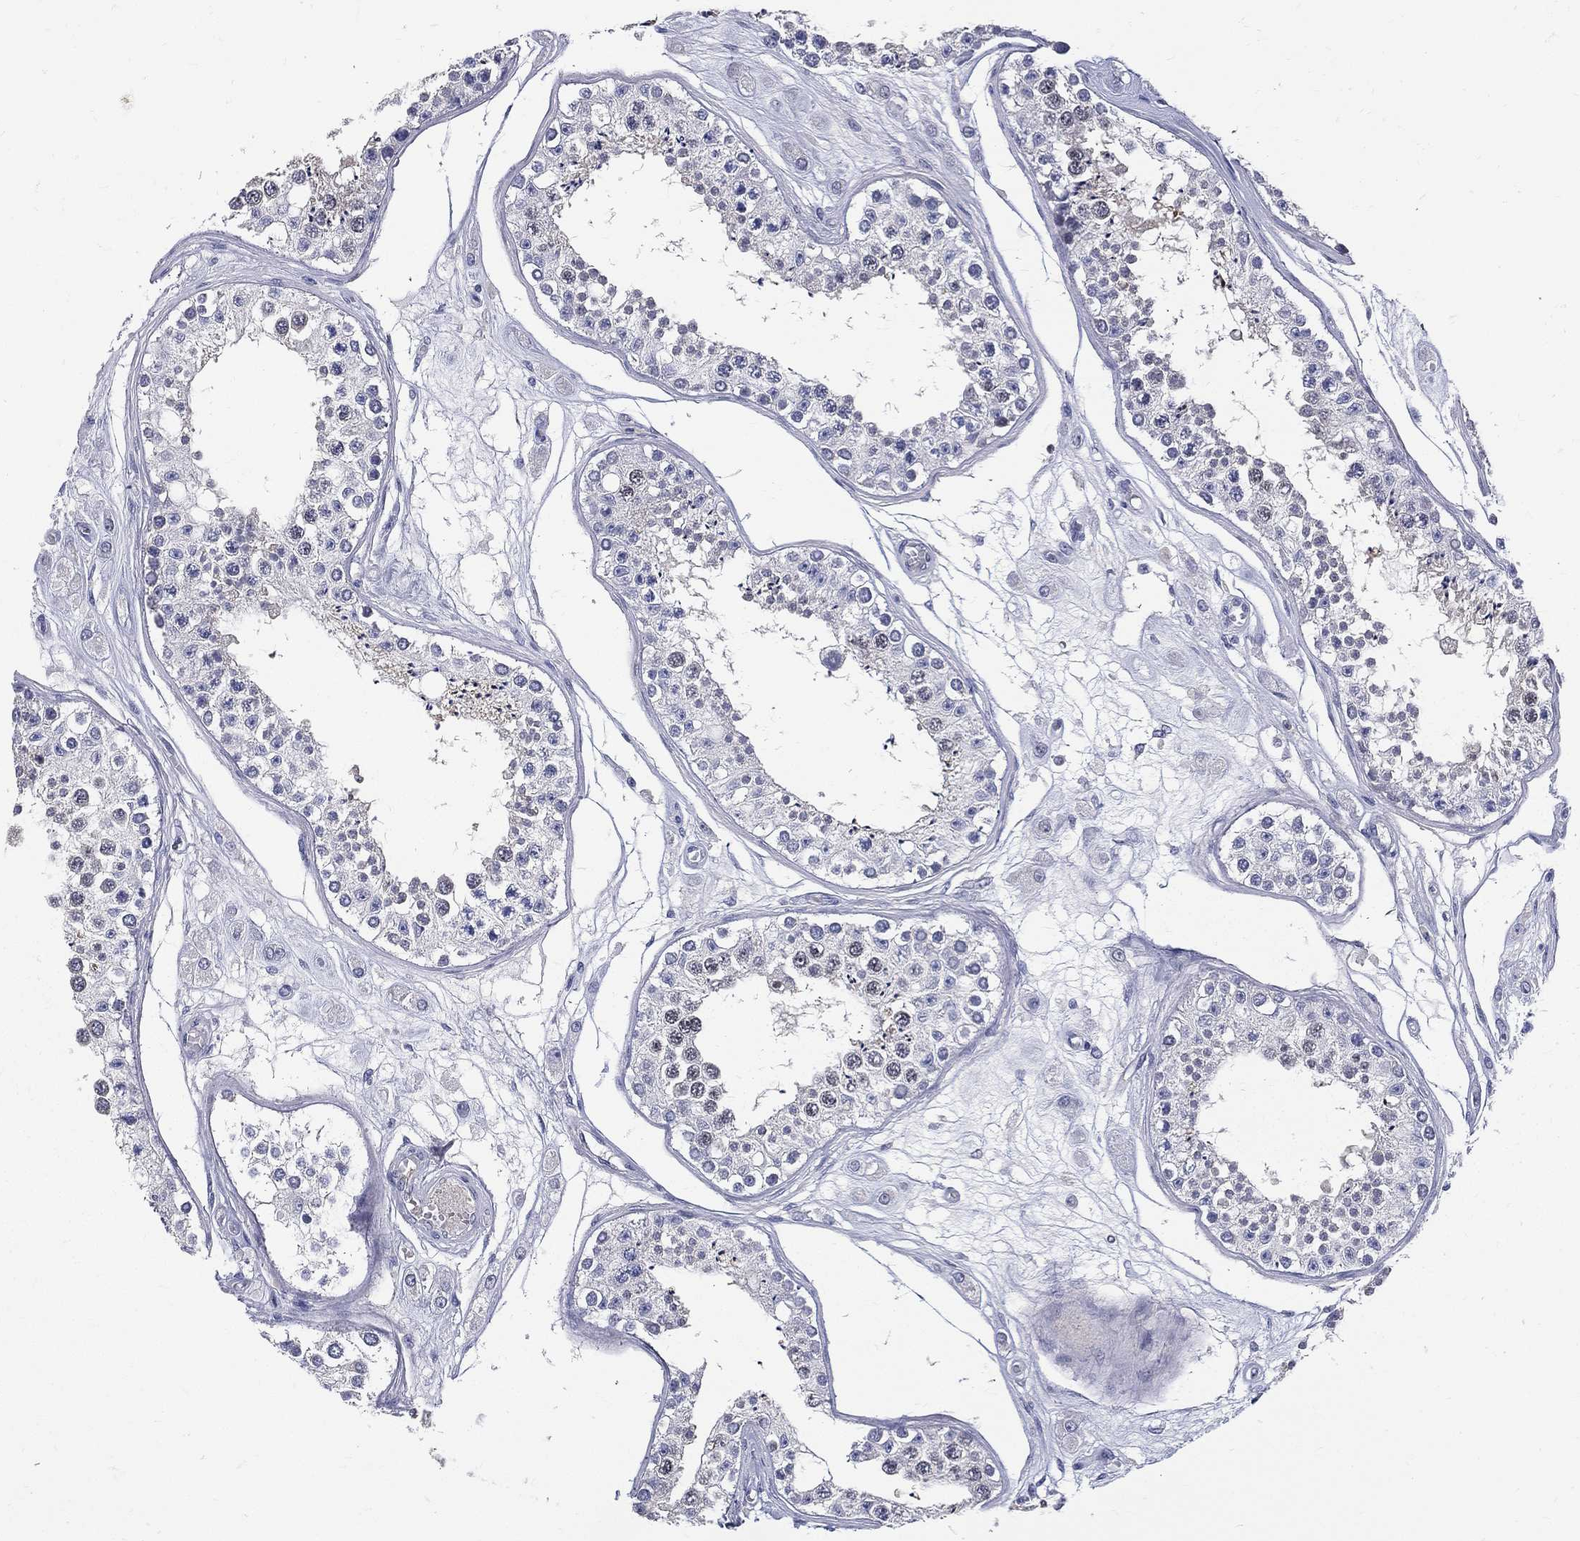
{"staining": {"intensity": "weak", "quantity": "<25%", "location": "cytoplasmic/membranous"}, "tissue": "testis", "cell_type": "Cells in seminiferous ducts", "image_type": "normal", "snomed": [{"axis": "morphology", "description": "Normal tissue, NOS"}, {"axis": "topography", "description": "Testis"}], "caption": "Immunohistochemistry of benign human testis shows no positivity in cells in seminiferous ducts.", "gene": "ETNPPL", "patient": {"sex": "male", "age": 25}}